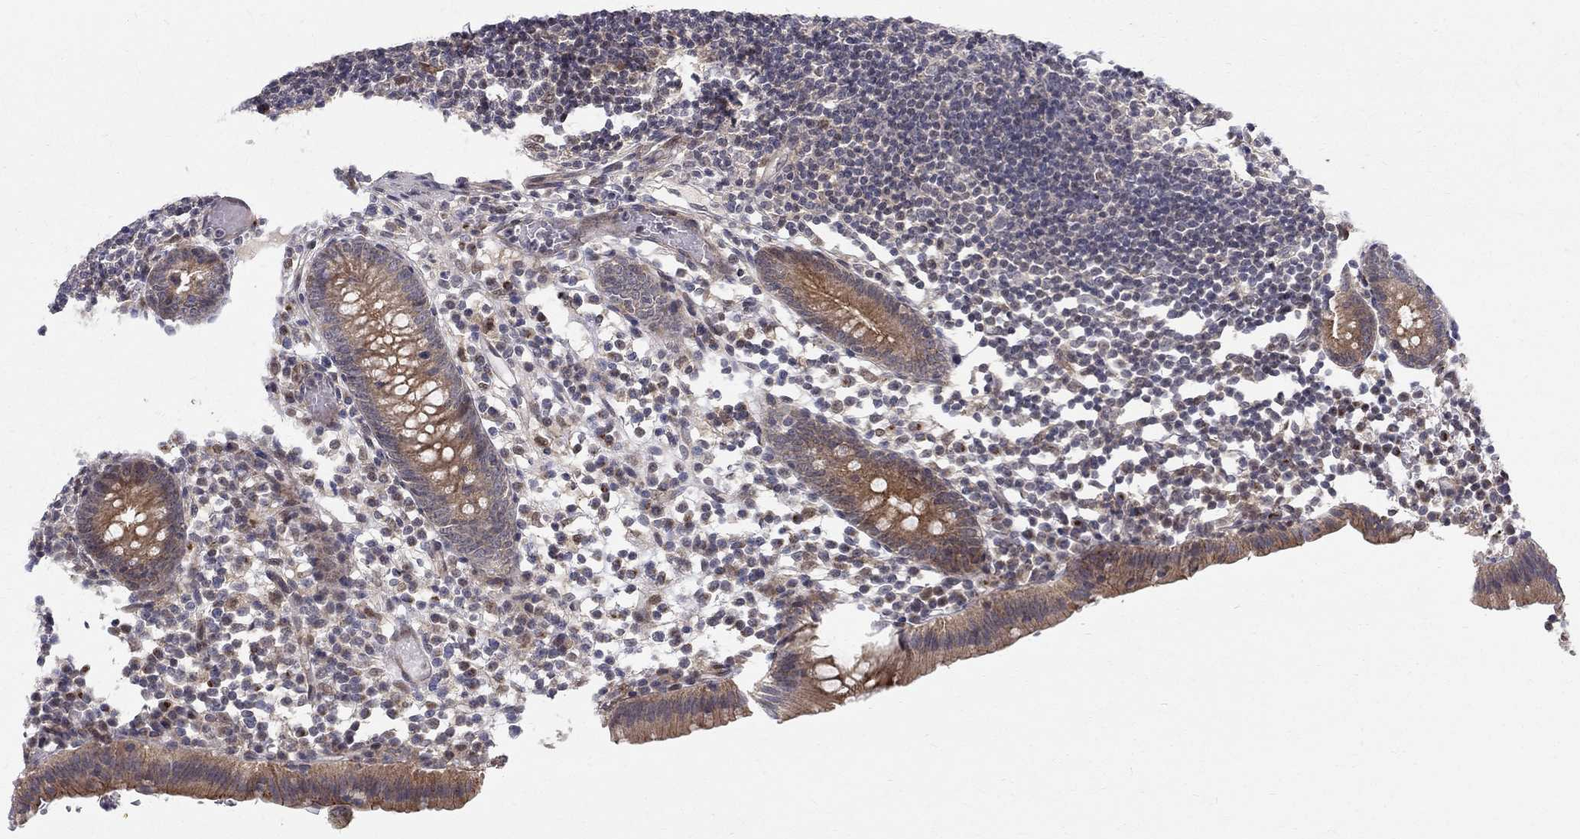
{"staining": {"intensity": "moderate", "quantity": "25%-75%", "location": "cytoplasmic/membranous"}, "tissue": "appendix", "cell_type": "Glandular cells", "image_type": "normal", "snomed": [{"axis": "morphology", "description": "Normal tissue, NOS"}, {"axis": "topography", "description": "Appendix"}], "caption": "IHC (DAB (3,3'-diaminobenzidine)) staining of unremarkable appendix reveals moderate cytoplasmic/membranous protein expression in about 25%-75% of glandular cells. Using DAB (3,3'-diaminobenzidine) (brown) and hematoxylin (blue) stains, captured at high magnification using brightfield microscopy.", "gene": "WDR19", "patient": {"sex": "female", "age": 40}}